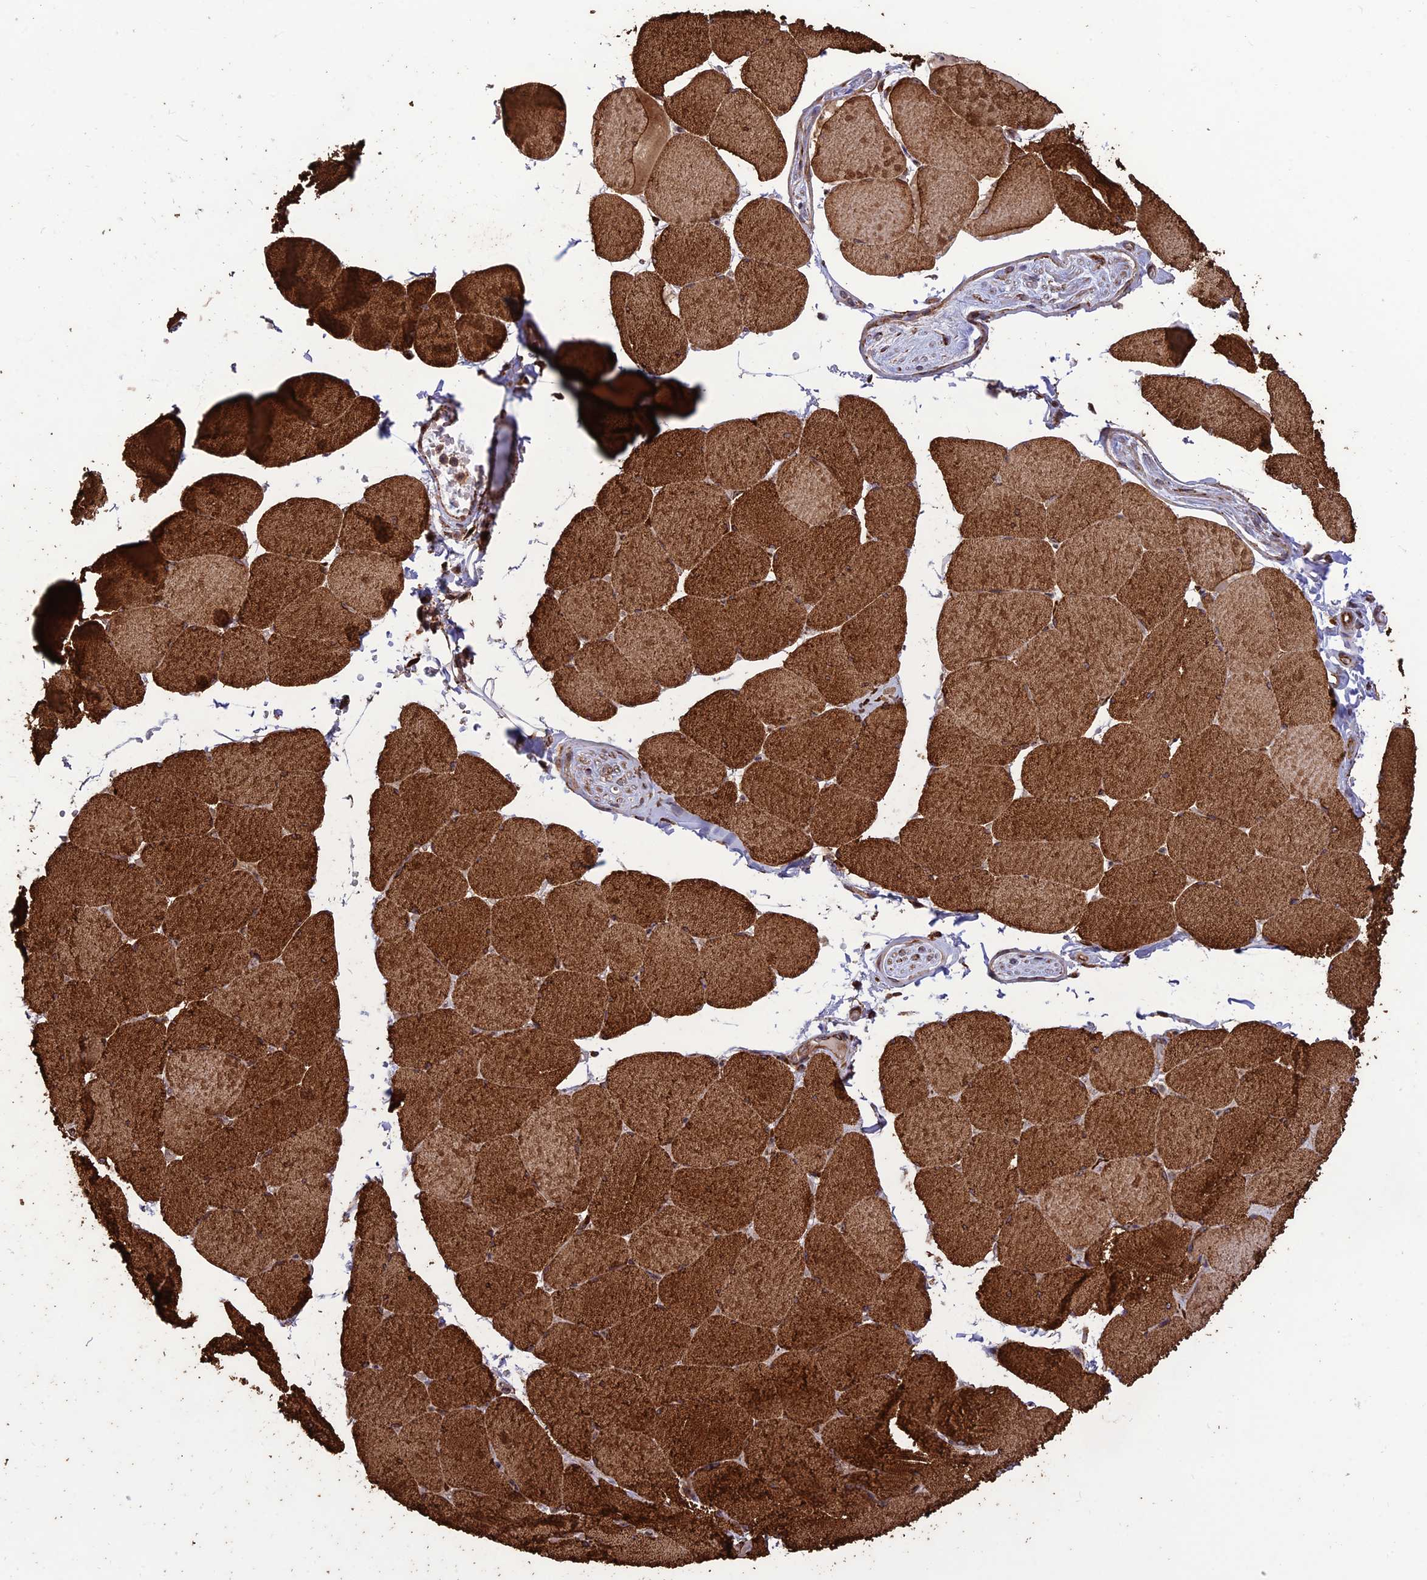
{"staining": {"intensity": "strong", "quantity": ">75%", "location": "cytoplasmic/membranous"}, "tissue": "skeletal muscle", "cell_type": "Myocytes", "image_type": "normal", "snomed": [{"axis": "morphology", "description": "Normal tissue, NOS"}, {"axis": "topography", "description": "Skeletal muscle"}, {"axis": "topography", "description": "Head-Neck"}], "caption": "Immunohistochemical staining of benign skeletal muscle reveals >75% levels of strong cytoplasmic/membranous protein staining in about >75% of myocytes.", "gene": "CRTAP", "patient": {"sex": "male", "age": 66}}